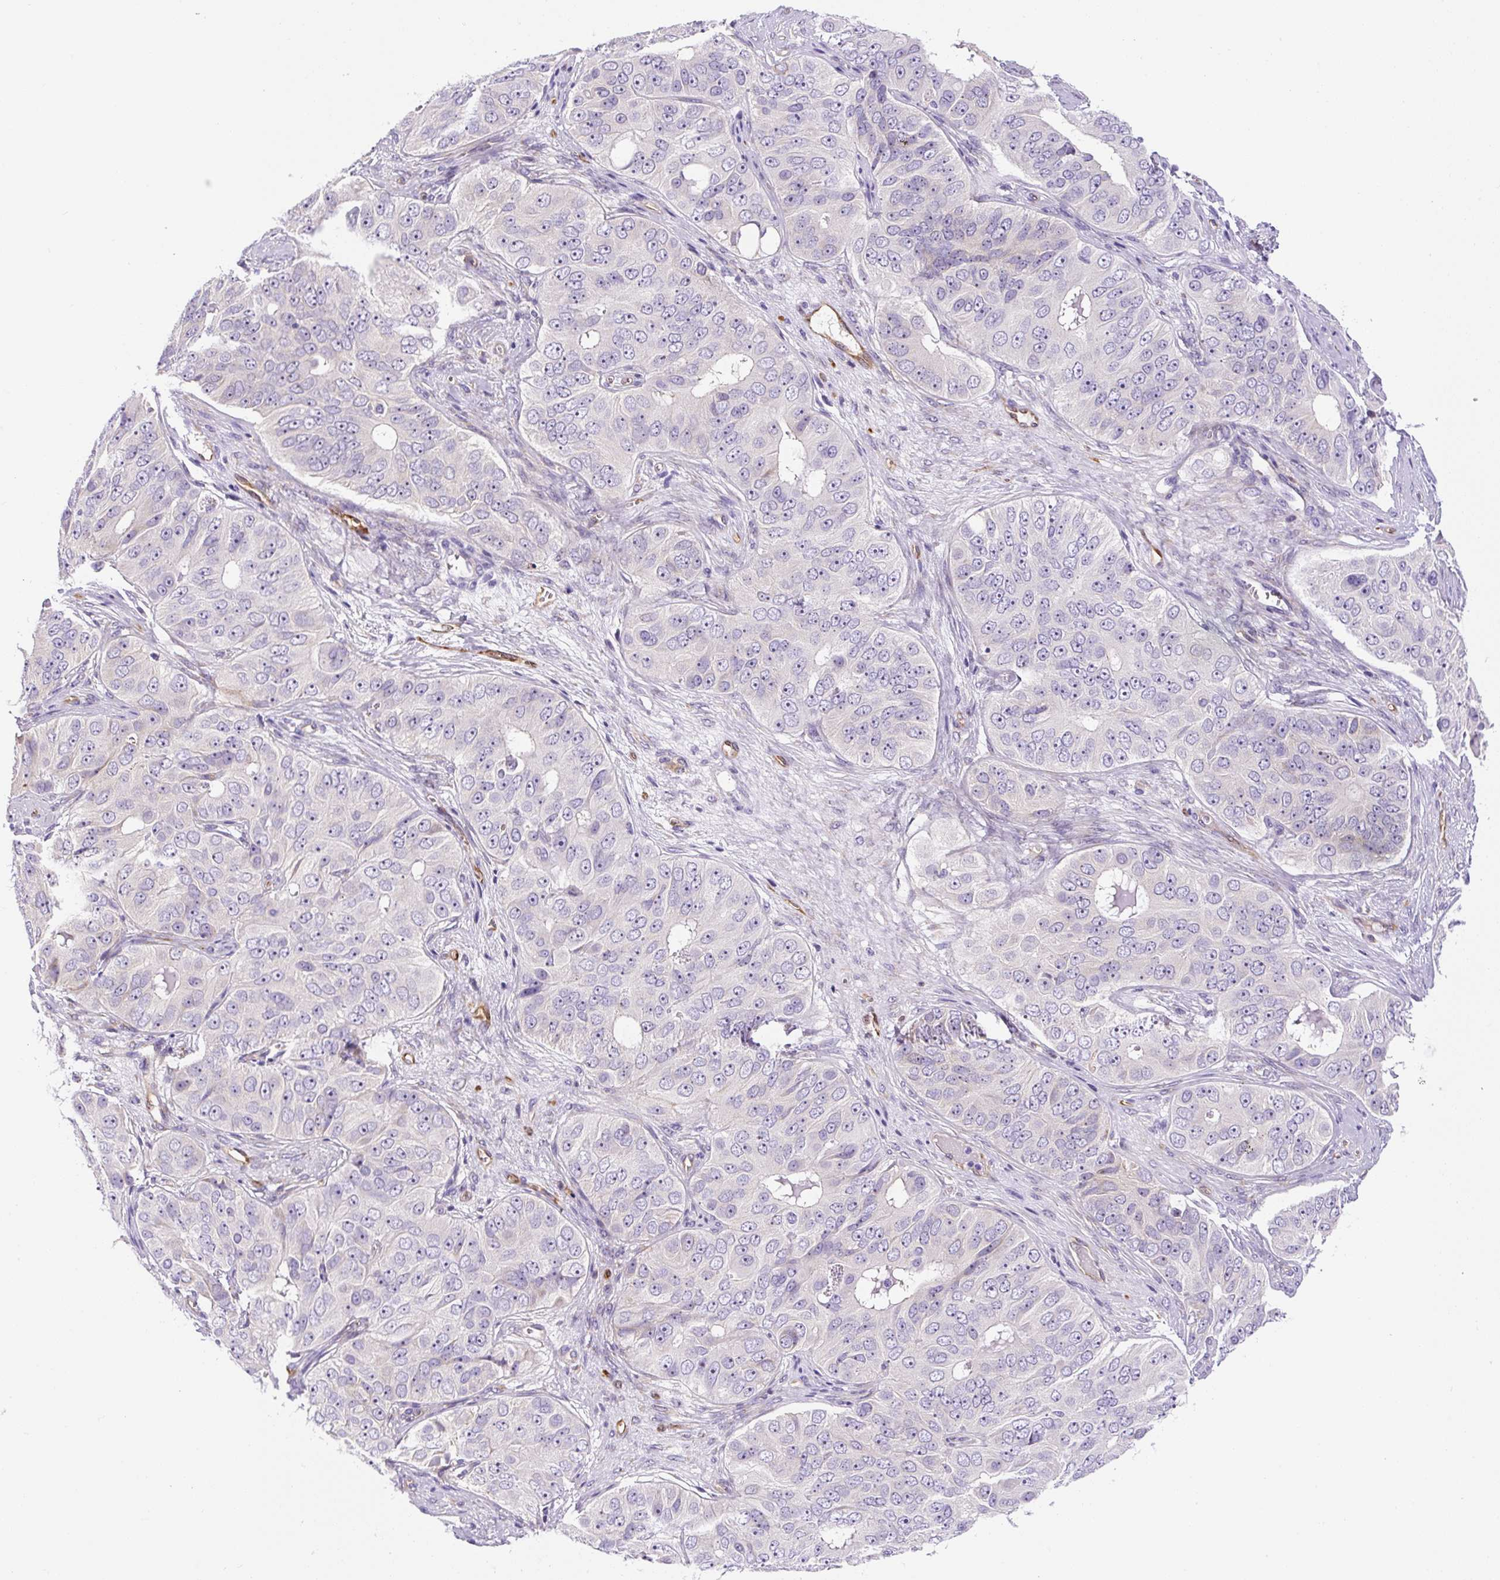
{"staining": {"intensity": "negative", "quantity": "none", "location": "none"}, "tissue": "ovarian cancer", "cell_type": "Tumor cells", "image_type": "cancer", "snomed": [{"axis": "morphology", "description": "Carcinoma, endometroid"}, {"axis": "topography", "description": "Ovary"}], "caption": "Tumor cells show no significant positivity in ovarian endometroid carcinoma. The staining was performed using DAB (3,3'-diaminobenzidine) to visualize the protein expression in brown, while the nuclei were stained in blue with hematoxylin (Magnification: 20x).", "gene": "ASB4", "patient": {"sex": "female", "age": 51}}